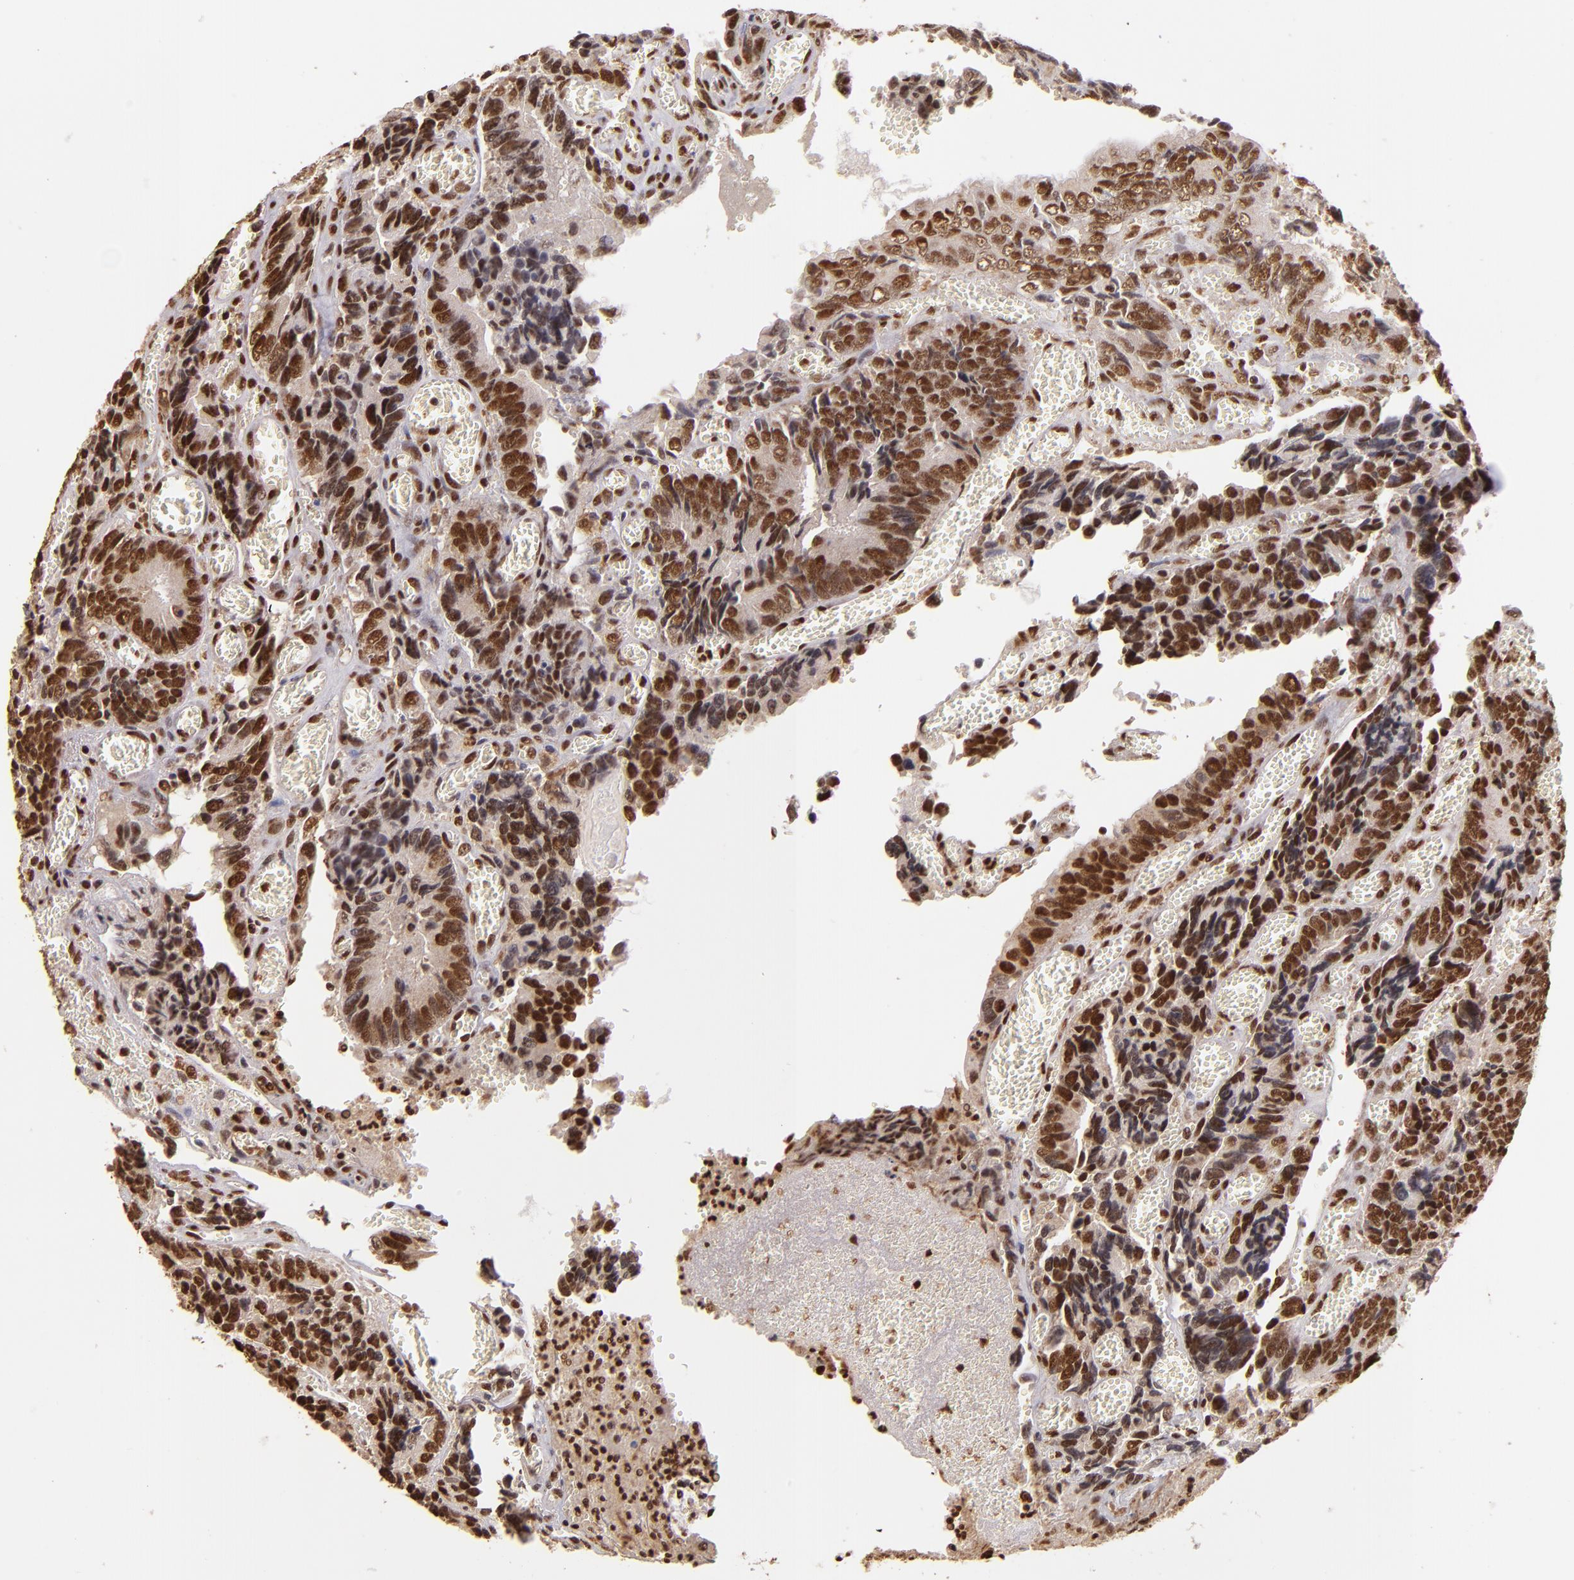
{"staining": {"intensity": "strong", "quantity": ">75%", "location": "nuclear"}, "tissue": "colorectal cancer", "cell_type": "Tumor cells", "image_type": "cancer", "snomed": [{"axis": "morphology", "description": "Adenocarcinoma, NOS"}, {"axis": "topography", "description": "Colon"}], "caption": "Immunohistochemistry of colorectal cancer (adenocarcinoma) demonstrates high levels of strong nuclear positivity in approximately >75% of tumor cells.", "gene": "SP1", "patient": {"sex": "male", "age": 72}}